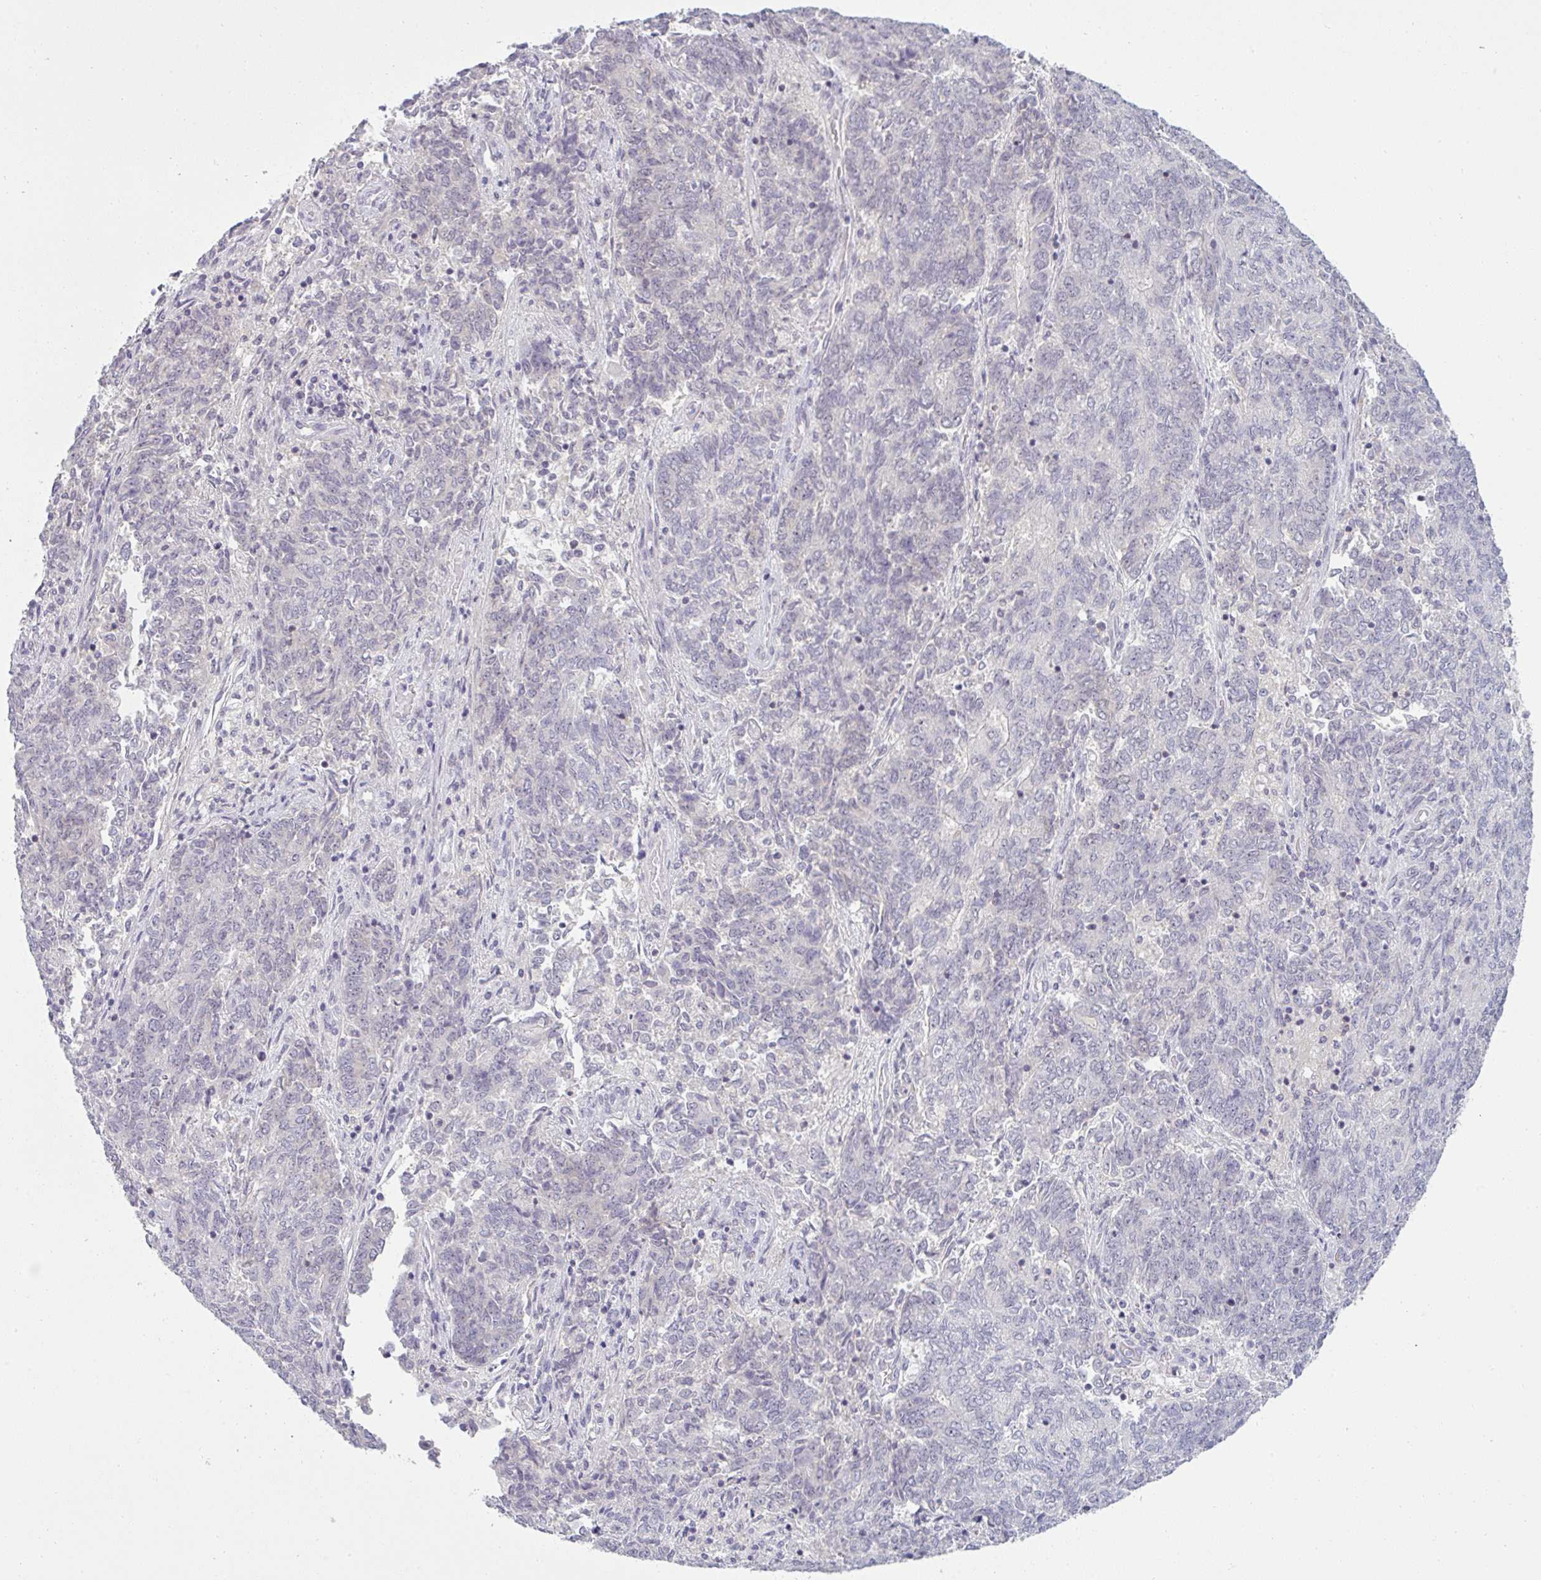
{"staining": {"intensity": "negative", "quantity": "none", "location": "none"}, "tissue": "endometrial cancer", "cell_type": "Tumor cells", "image_type": "cancer", "snomed": [{"axis": "morphology", "description": "Adenocarcinoma, NOS"}, {"axis": "topography", "description": "Endometrium"}], "caption": "Endometrial adenocarcinoma was stained to show a protein in brown. There is no significant staining in tumor cells.", "gene": "PPFIA4", "patient": {"sex": "female", "age": 80}}